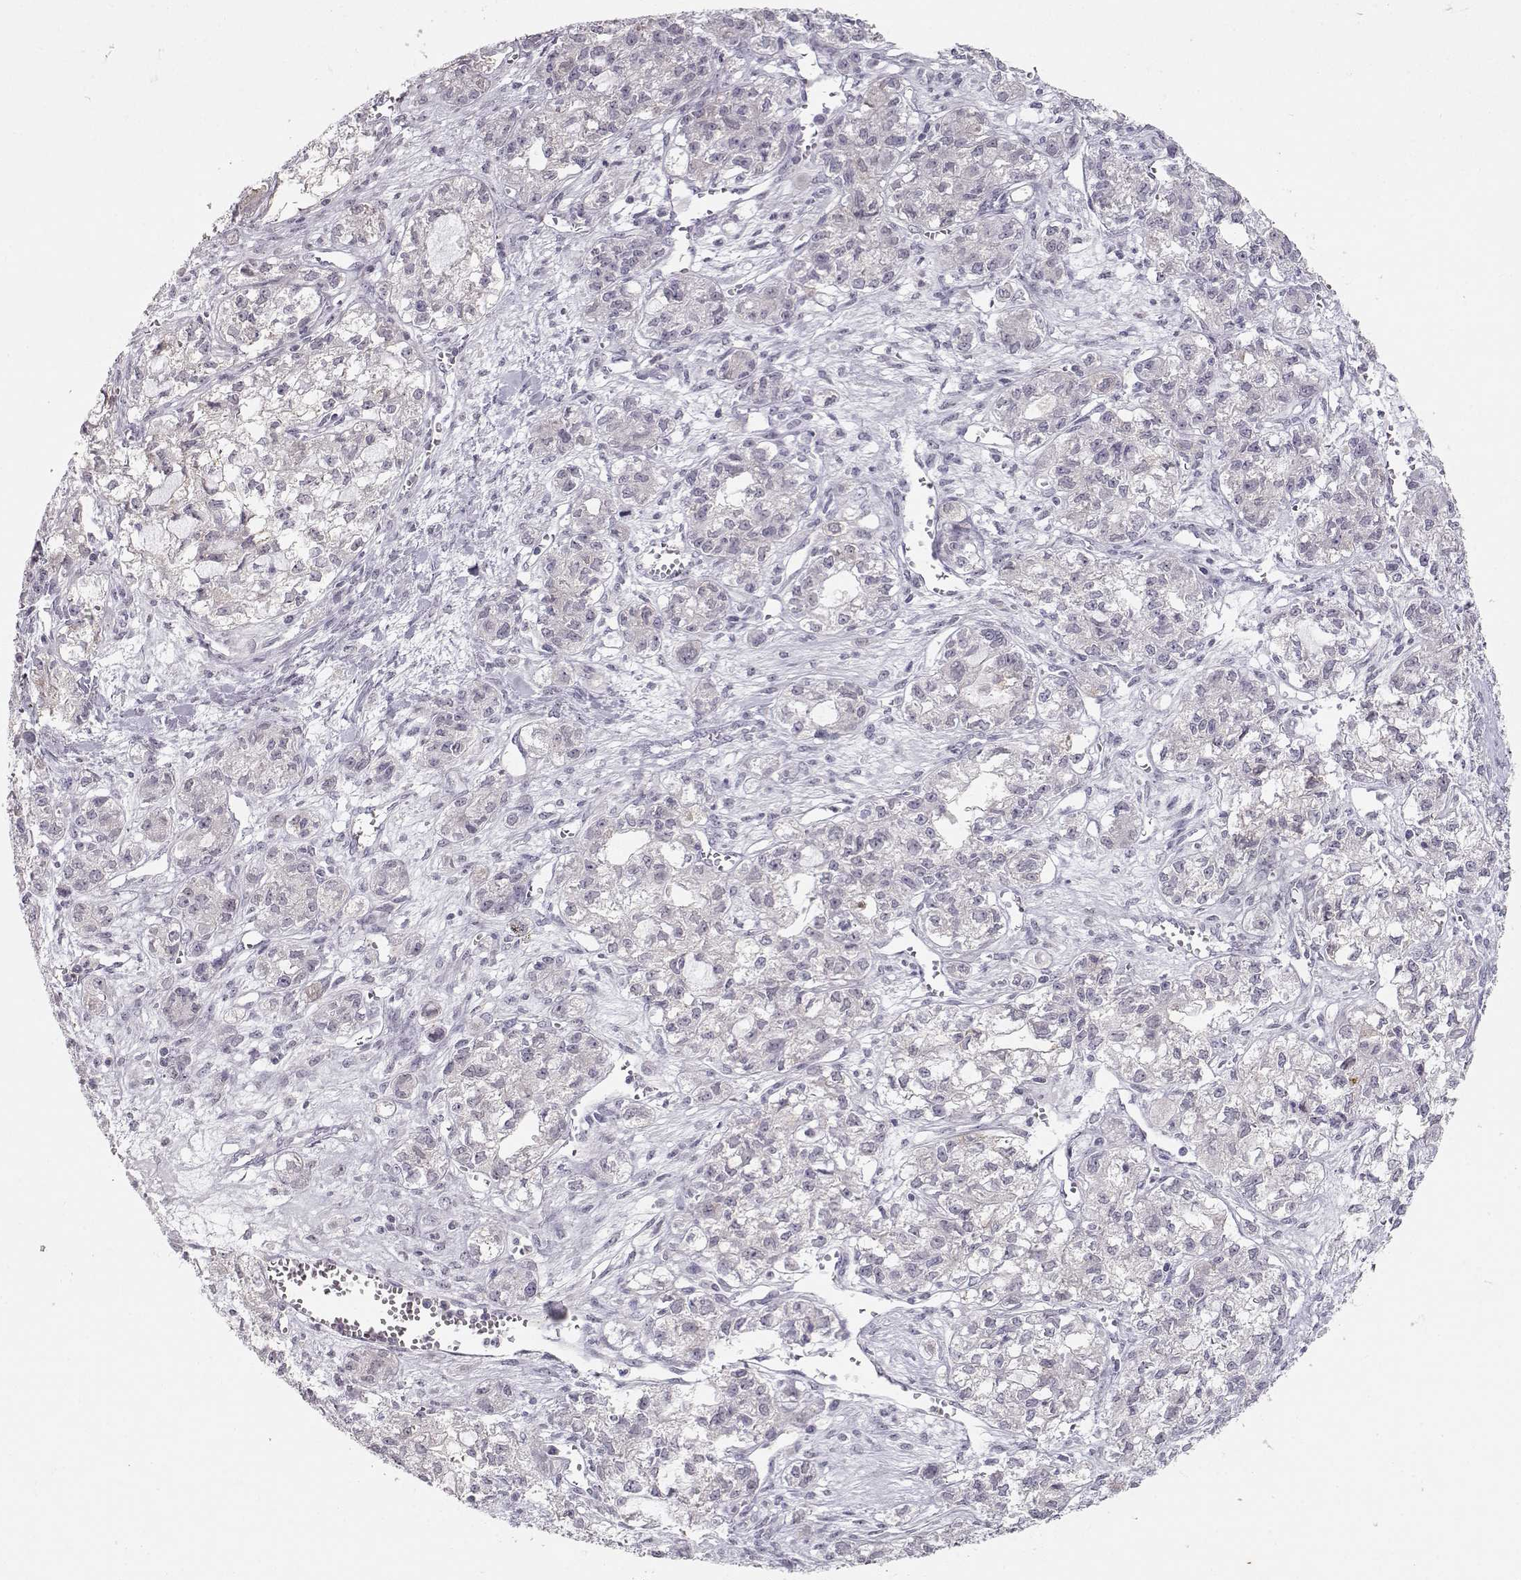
{"staining": {"intensity": "negative", "quantity": "none", "location": "none"}, "tissue": "ovarian cancer", "cell_type": "Tumor cells", "image_type": "cancer", "snomed": [{"axis": "morphology", "description": "Carcinoma, endometroid"}, {"axis": "topography", "description": "Ovary"}], "caption": "Immunohistochemistry (IHC) photomicrograph of neoplastic tissue: human endometroid carcinoma (ovarian) stained with DAB (3,3'-diaminobenzidine) demonstrates no significant protein staining in tumor cells. The staining is performed using DAB brown chromogen with nuclei counter-stained in using hematoxylin.", "gene": "TEPP", "patient": {"sex": "female", "age": 64}}